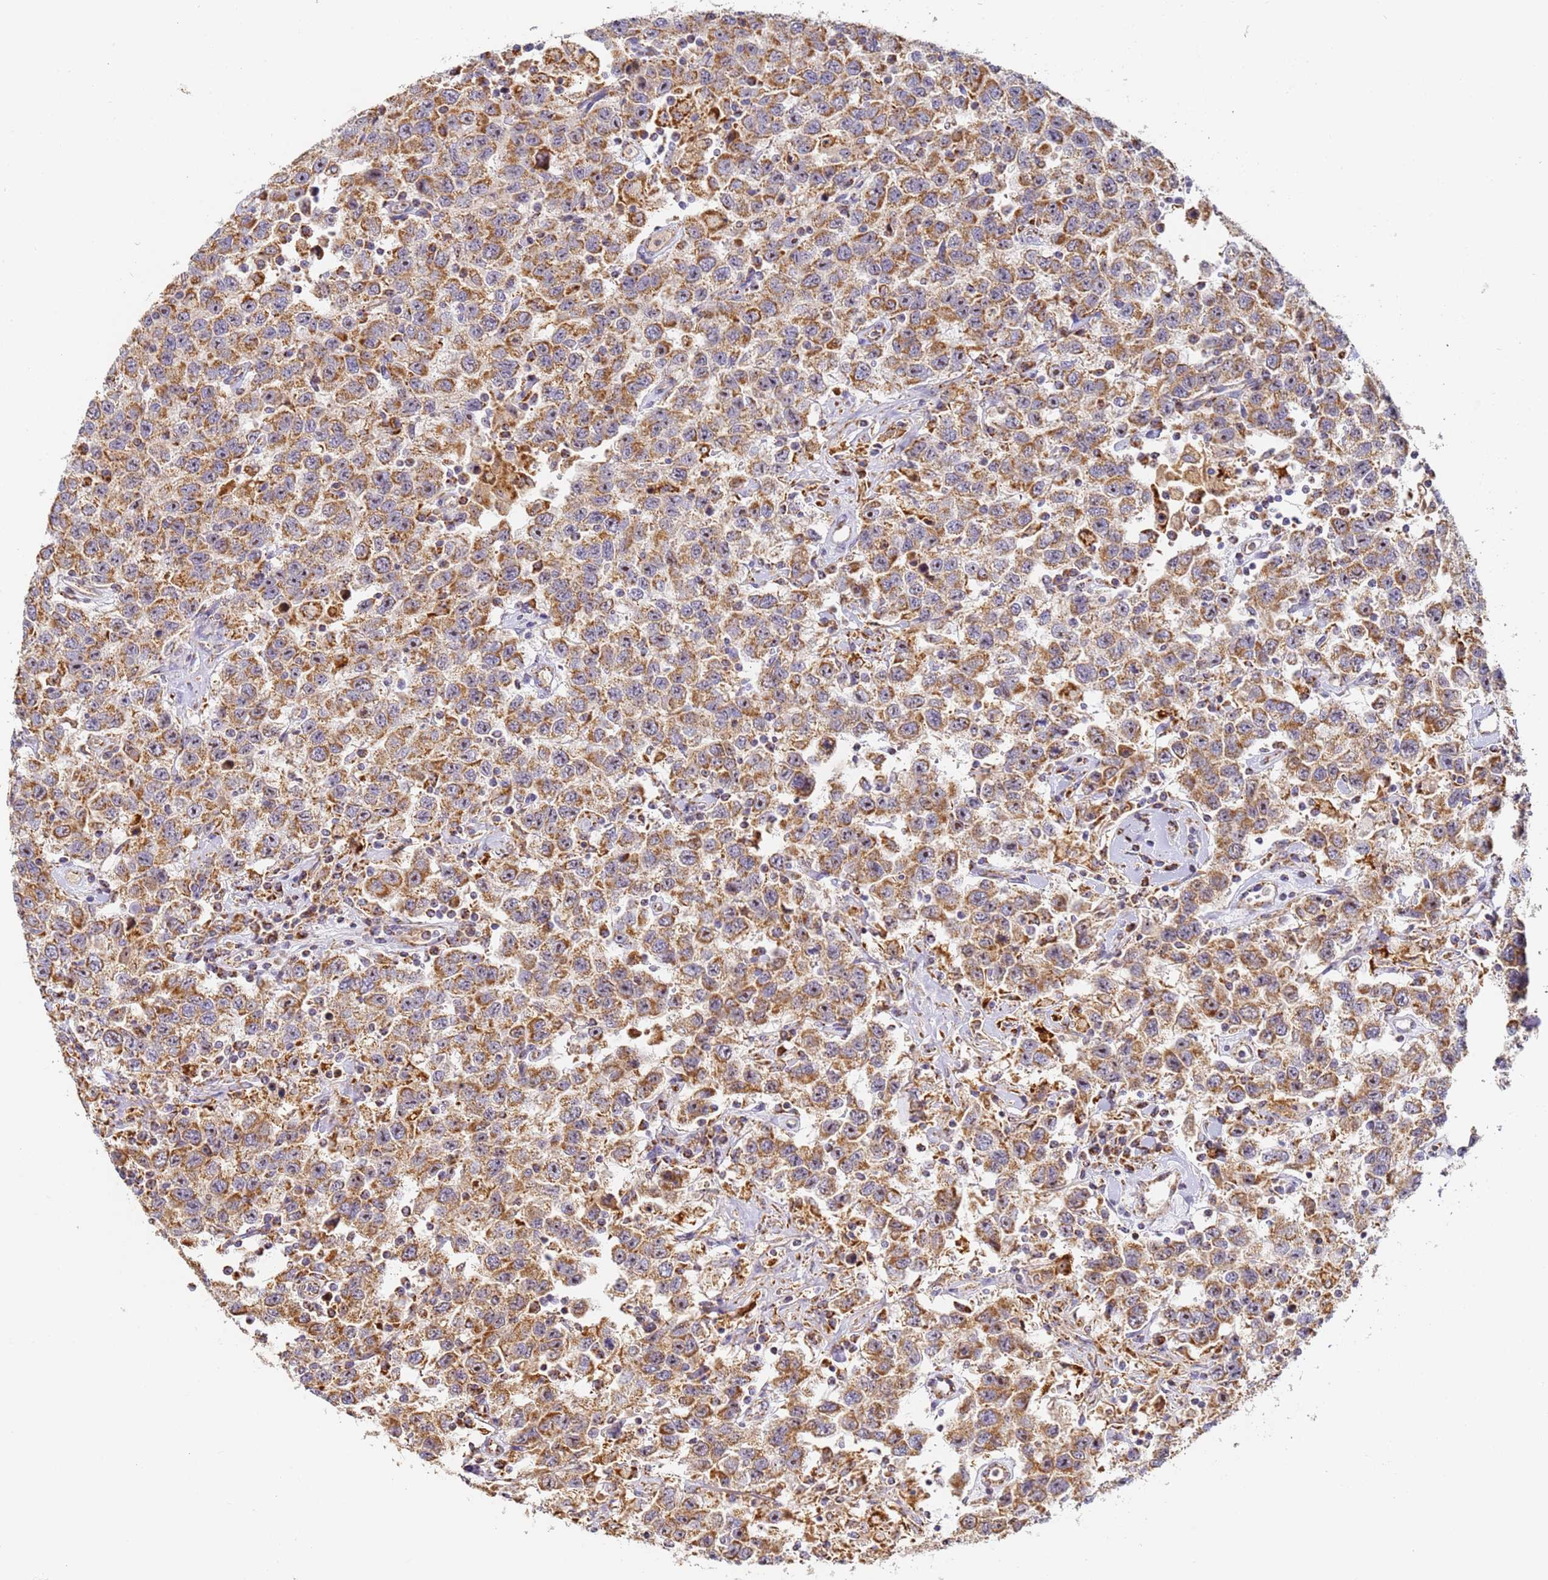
{"staining": {"intensity": "moderate", "quantity": ">75%", "location": "cytoplasmic/membranous"}, "tissue": "testis cancer", "cell_type": "Tumor cells", "image_type": "cancer", "snomed": [{"axis": "morphology", "description": "Seminoma, NOS"}, {"axis": "topography", "description": "Testis"}], "caption": "Immunohistochemical staining of human testis cancer displays medium levels of moderate cytoplasmic/membranous staining in approximately >75% of tumor cells.", "gene": "FRG2C", "patient": {"sex": "male", "age": 41}}